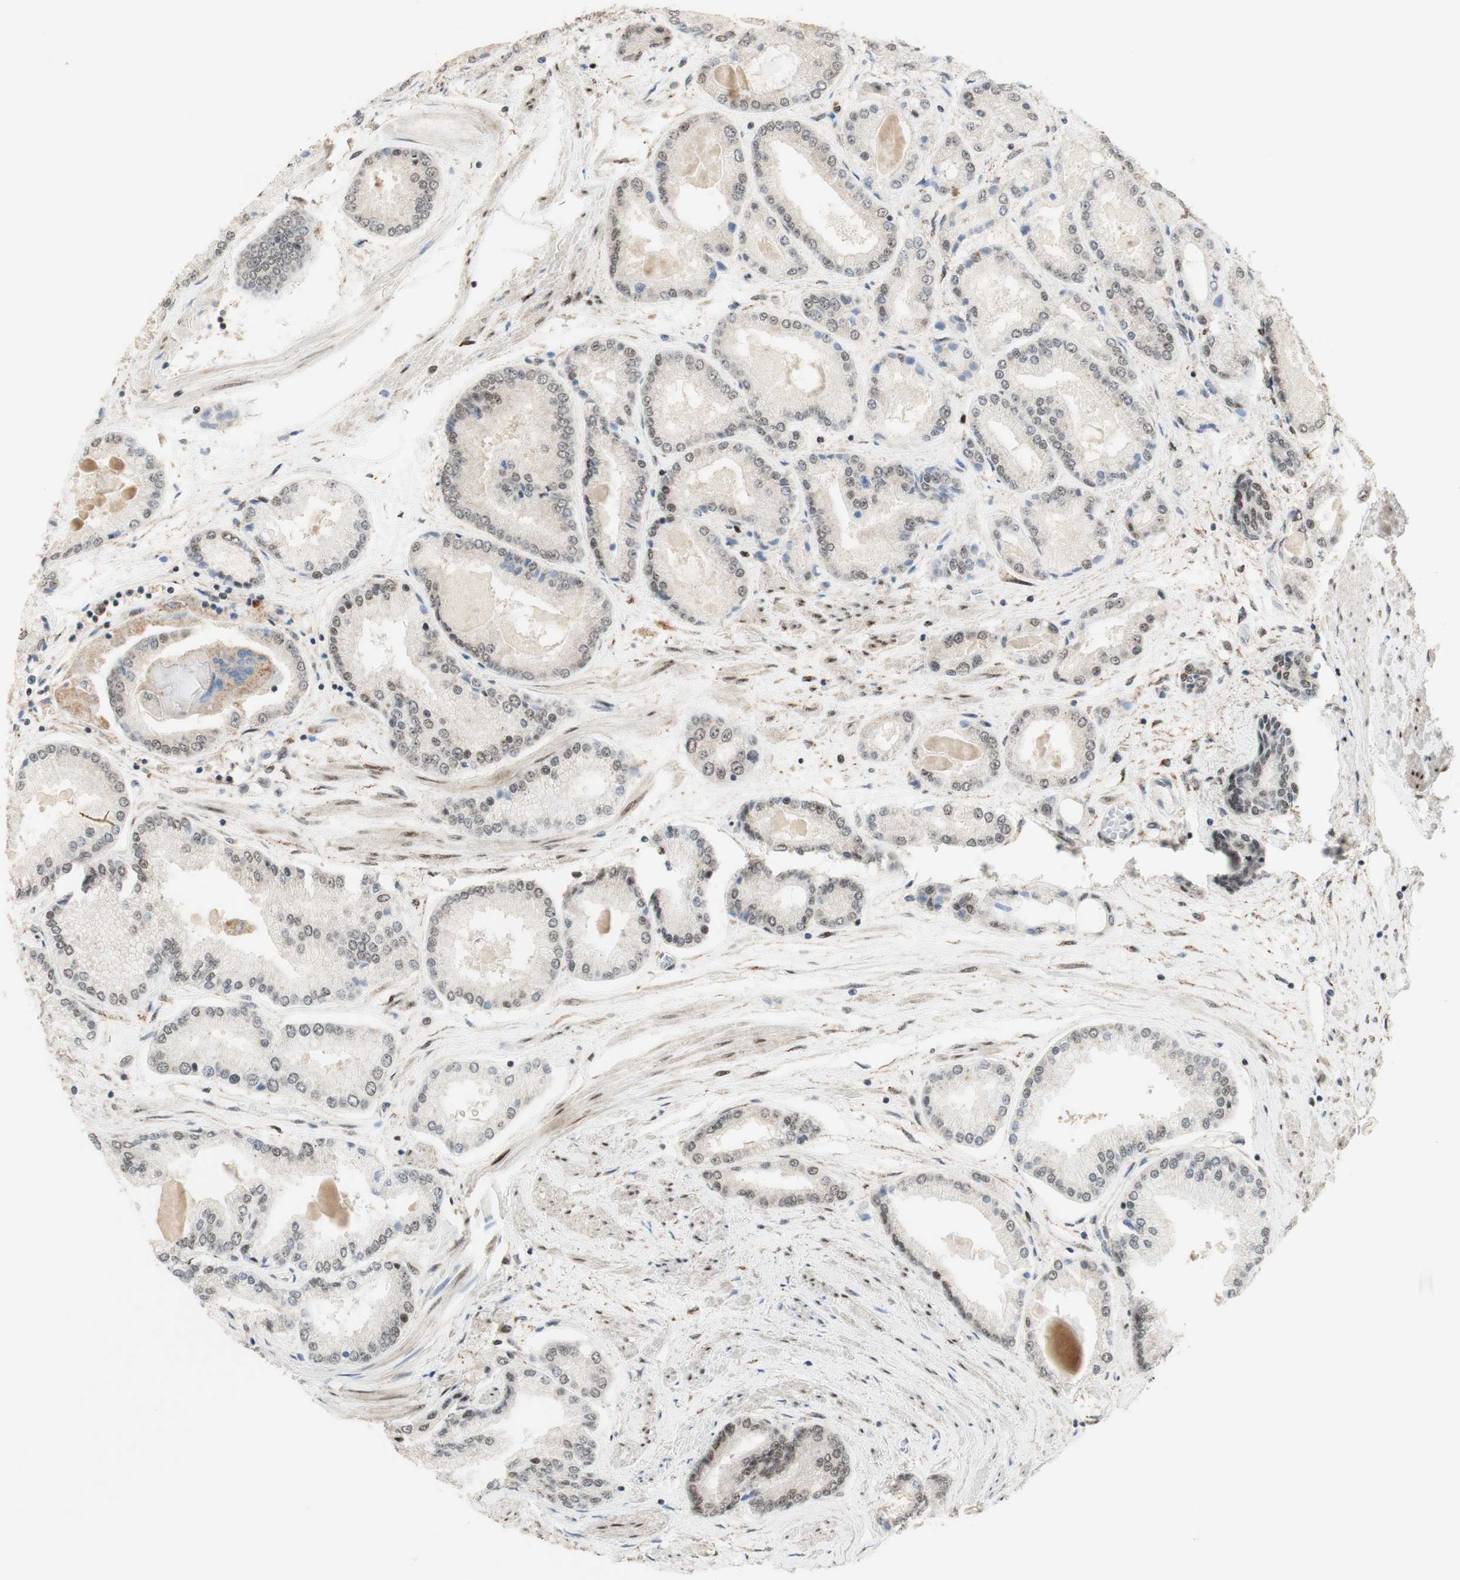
{"staining": {"intensity": "weak", "quantity": "25%-75%", "location": "nuclear"}, "tissue": "prostate cancer", "cell_type": "Tumor cells", "image_type": "cancer", "snomed": [{"axis": "morphology", "description": "Adenocarcinoma, High grade"}, {"axis": "topography", "description": "Prostate"}], "caption": "Prostate cancer tissue displays weak nuclear staining in about 25%-75% of tumor cells", "gene": "FOXP1", "patient": {"sex": "male", "age": 59}}